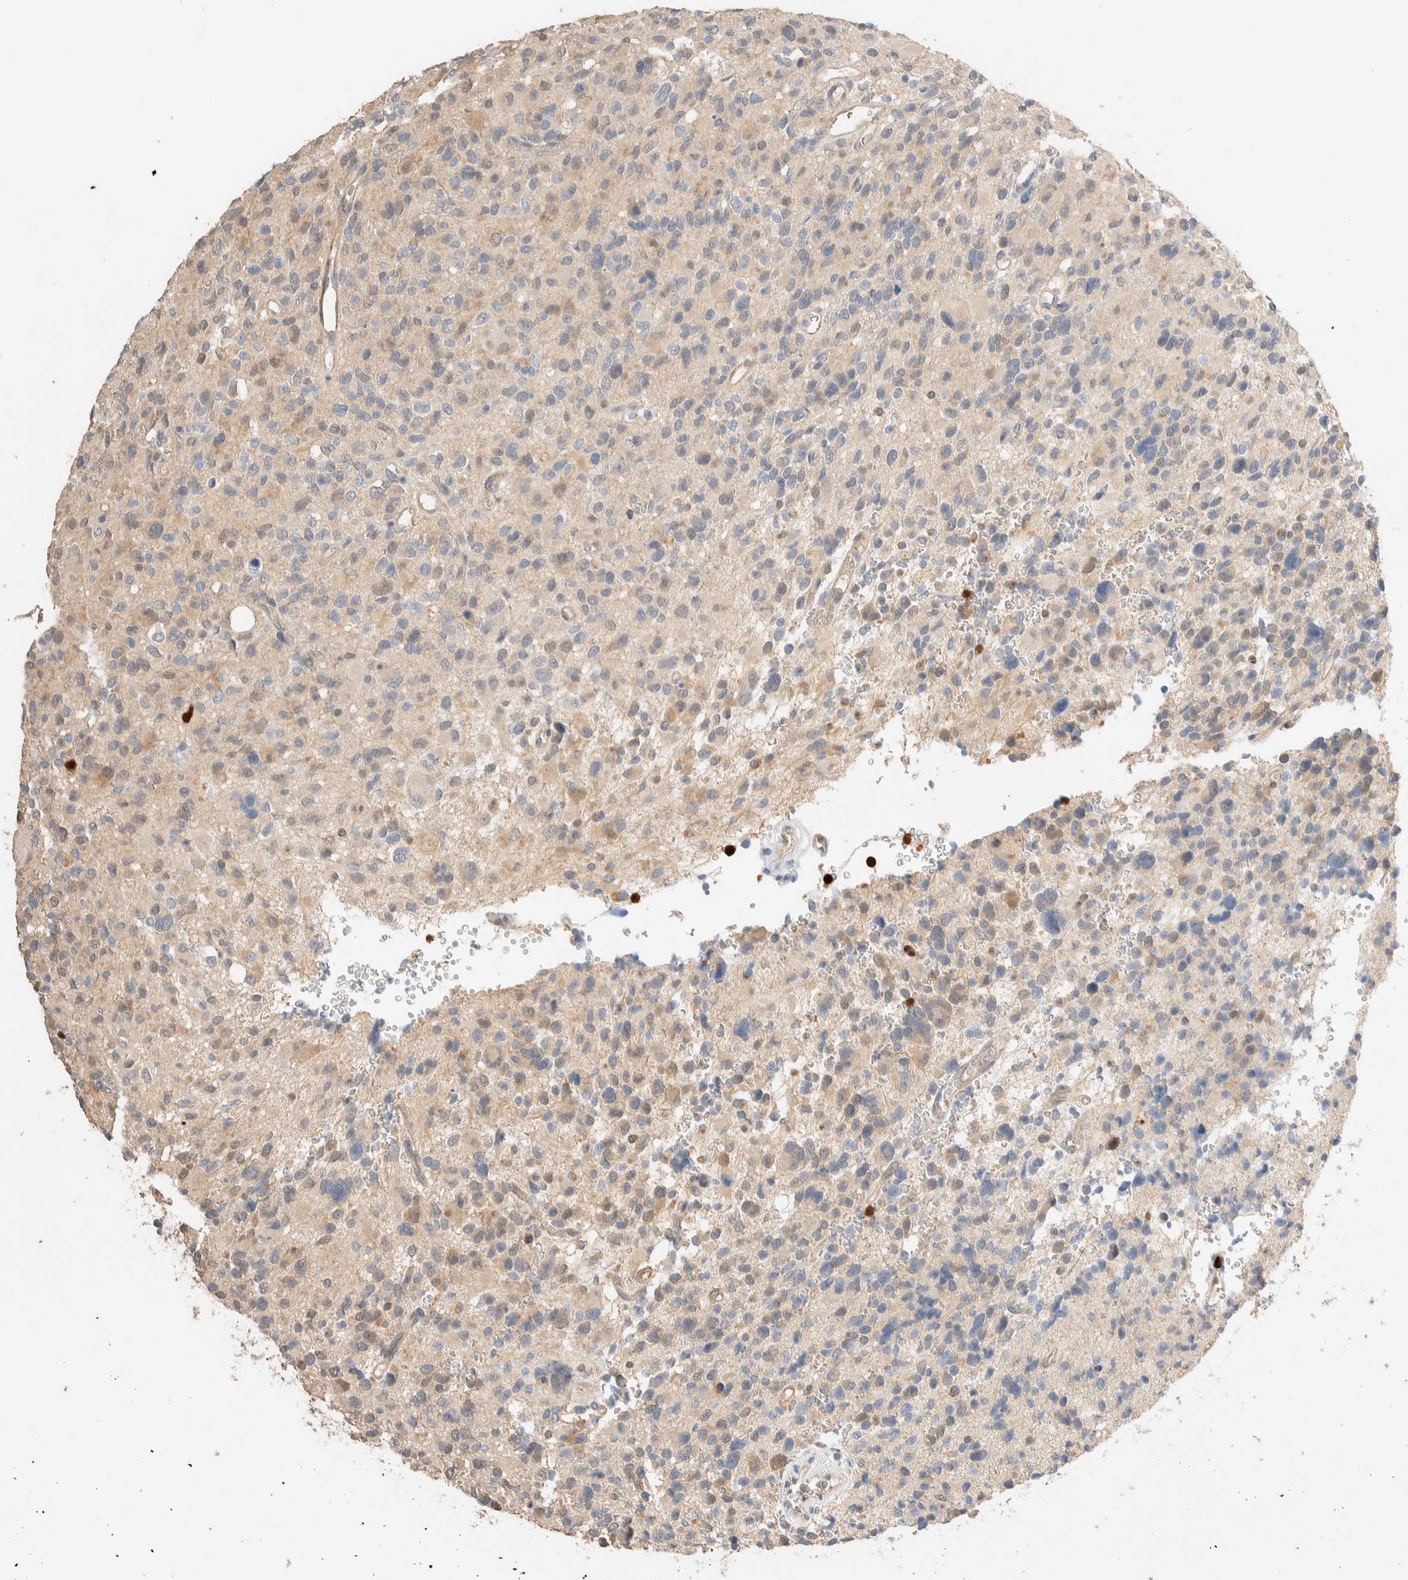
{"staining": {"intensity": "moderate", "quantity": "<25%", "location": "cytoplasmic/membranous"}, "tissue": "glioma", "cell_type": "Tumor cells", "image_type": "cancer", "snomed": [{"axis": "morphology", "description": "Glioma, malignant, High grade"}, {"axis": "topography", "description": "Brain"}], "caption": "Immunohistochemistry photomicrograph of human malignant high-grade glioma stained for a protein (brown), which exhibits low levels of moderate cytoplasmic/membranous staining in about <25% of tumor cells.", "gene": "SETD4", "patient": {"sex": "male", "age": 48}}